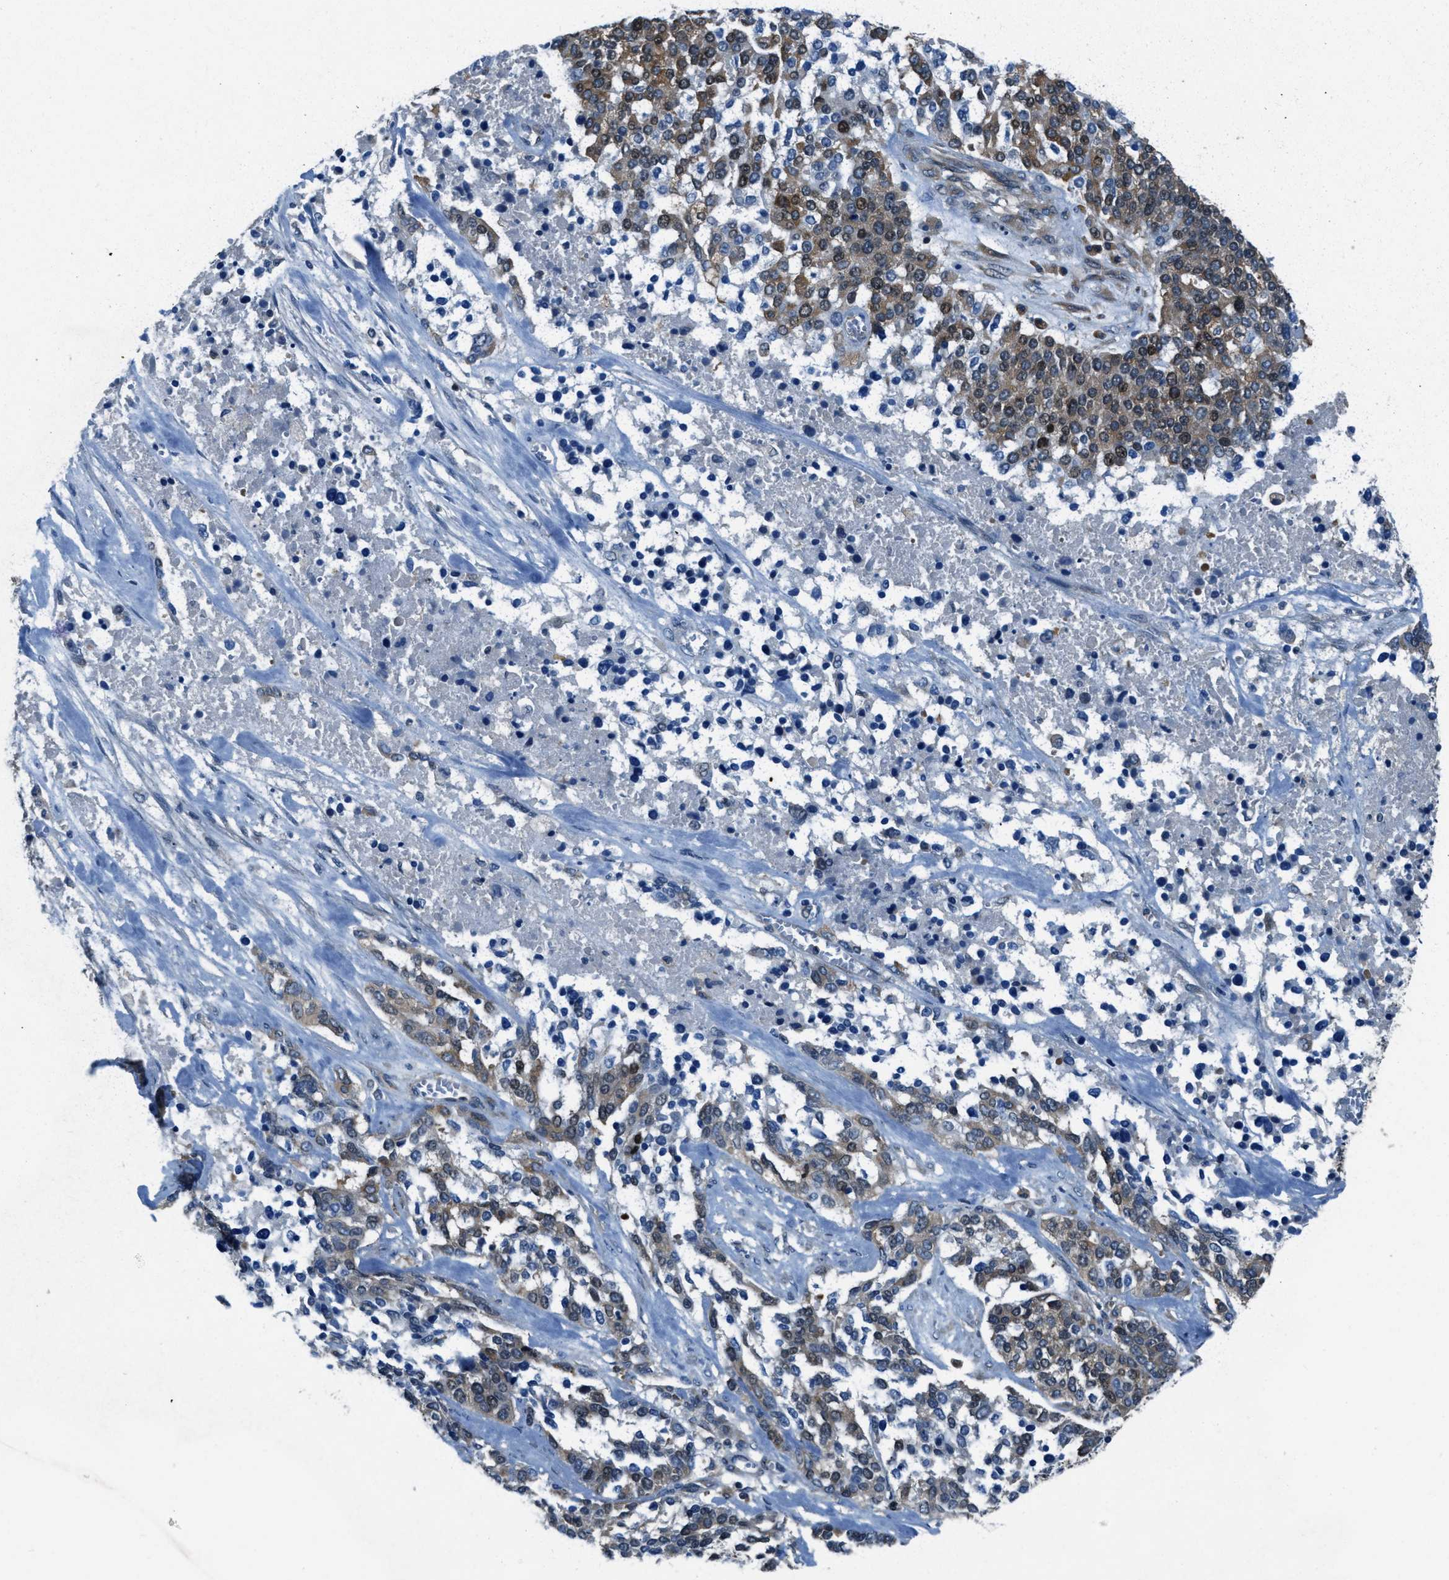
{"staining": {"intensity": "moderate", "quantity": ">75%", "location": "cytoplasmic/membranous,nuclear"}, "tissue": "ovarian cancer", "cell_type": "Tumor cells", "image_type": "cancer", "snomed": [{"axis": "morphology", "description": "Cystadenocarcinoma, serous, NOS"}, {"axis": "topography", "description": "Ovary"}], "caption": "Immunohistochemical staining of ovarian cancer shows moderate cytoplasmic/membranous and nuclear protein expression in approximately >75% of tumor cells.", "gene": "ARFGAP2", "patient": {"sex": "female", "age": 44}}